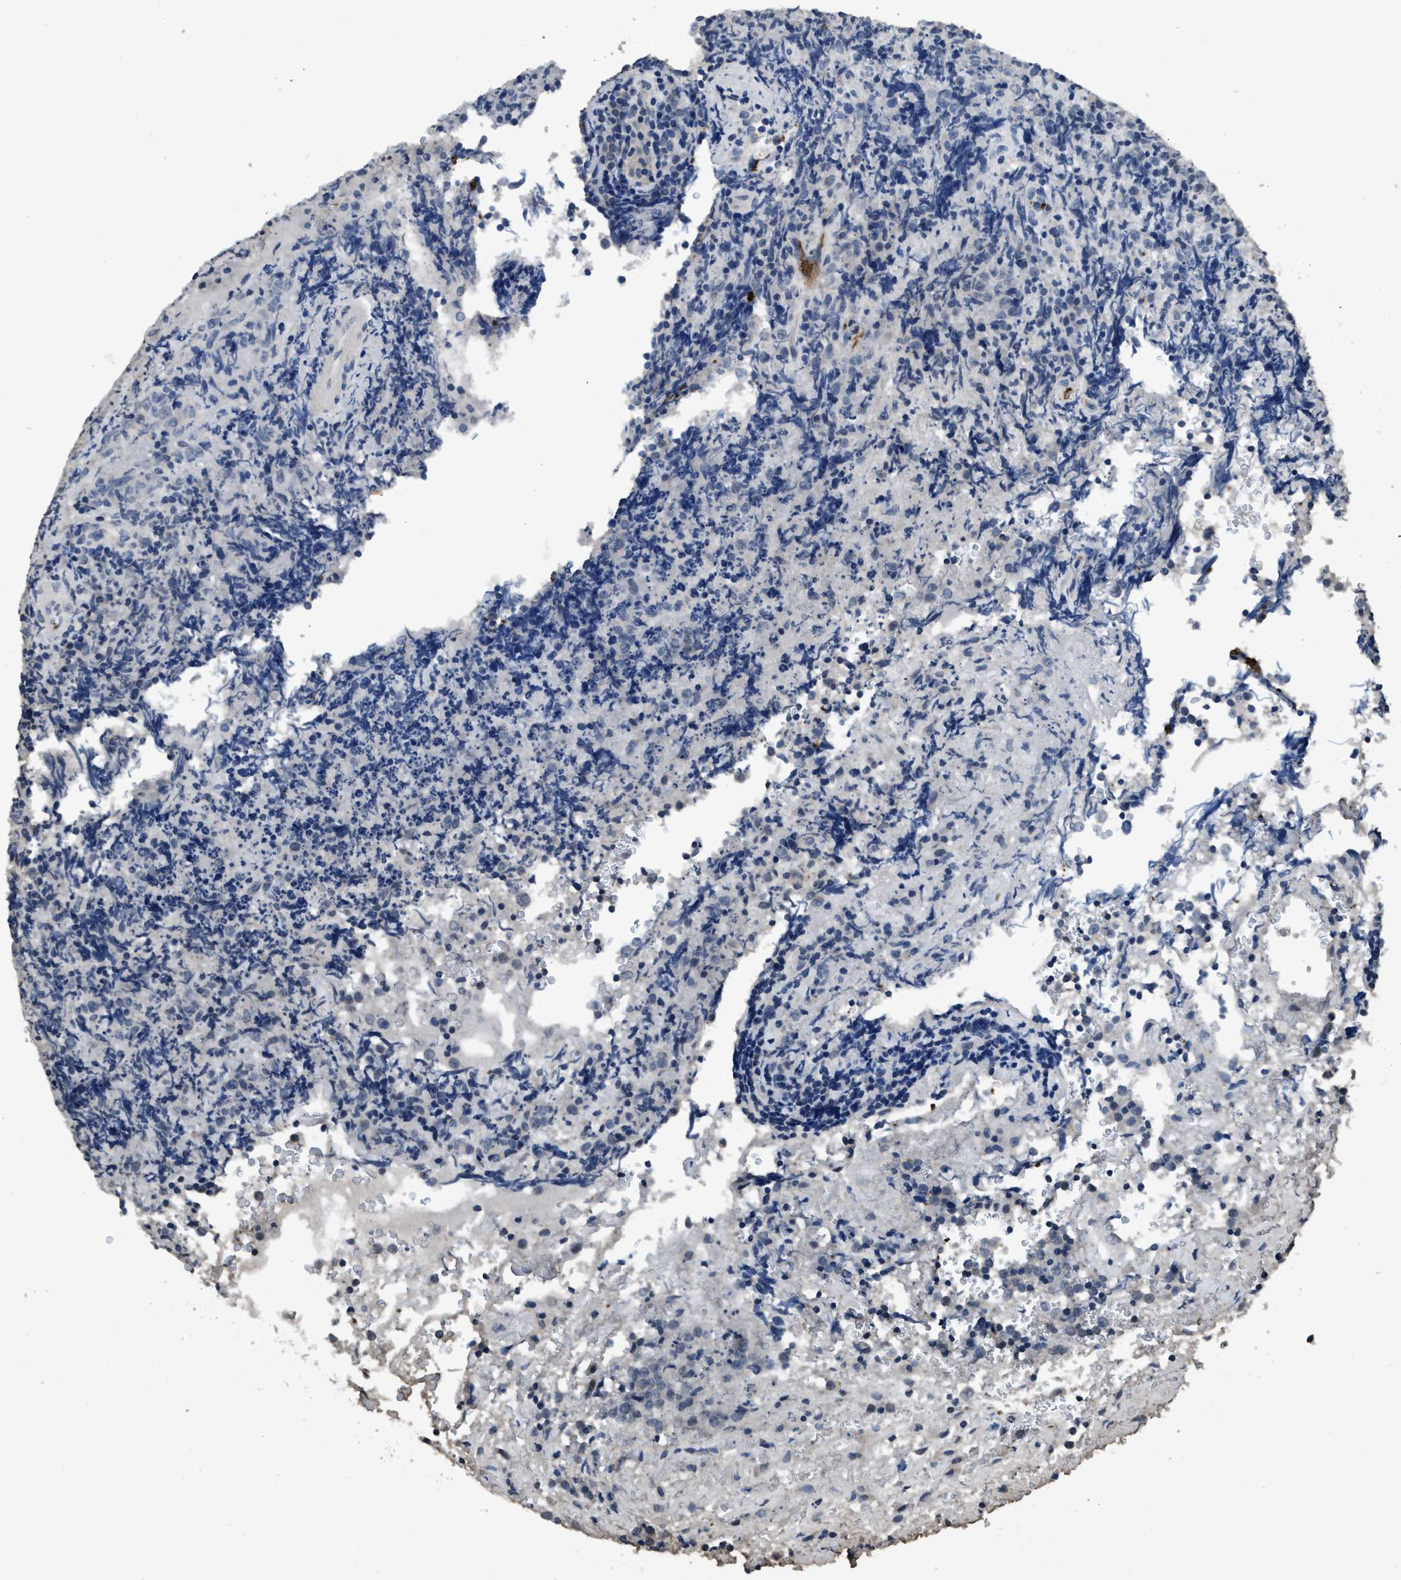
{"staining": {"intensity": "negative", "quantity": "none", "location": "none"}, "tissue": "lymphoma", "cell_type": "Tumor cells", "image_type": "cancer", "snomed": [{"axis": "morphology", "description": "Malignant lymphoma, non-Hodgkin's type, High grade"}, {"axis": "topography", "description": "Tonsil"}], "caption": "Immunohistochemistry micrograph of human lymphoma stained for a protein (brown), which displays no staining in tumor cells.", "gene": "ITGA2B", "patient": {"sex": "female", "age": 36}}